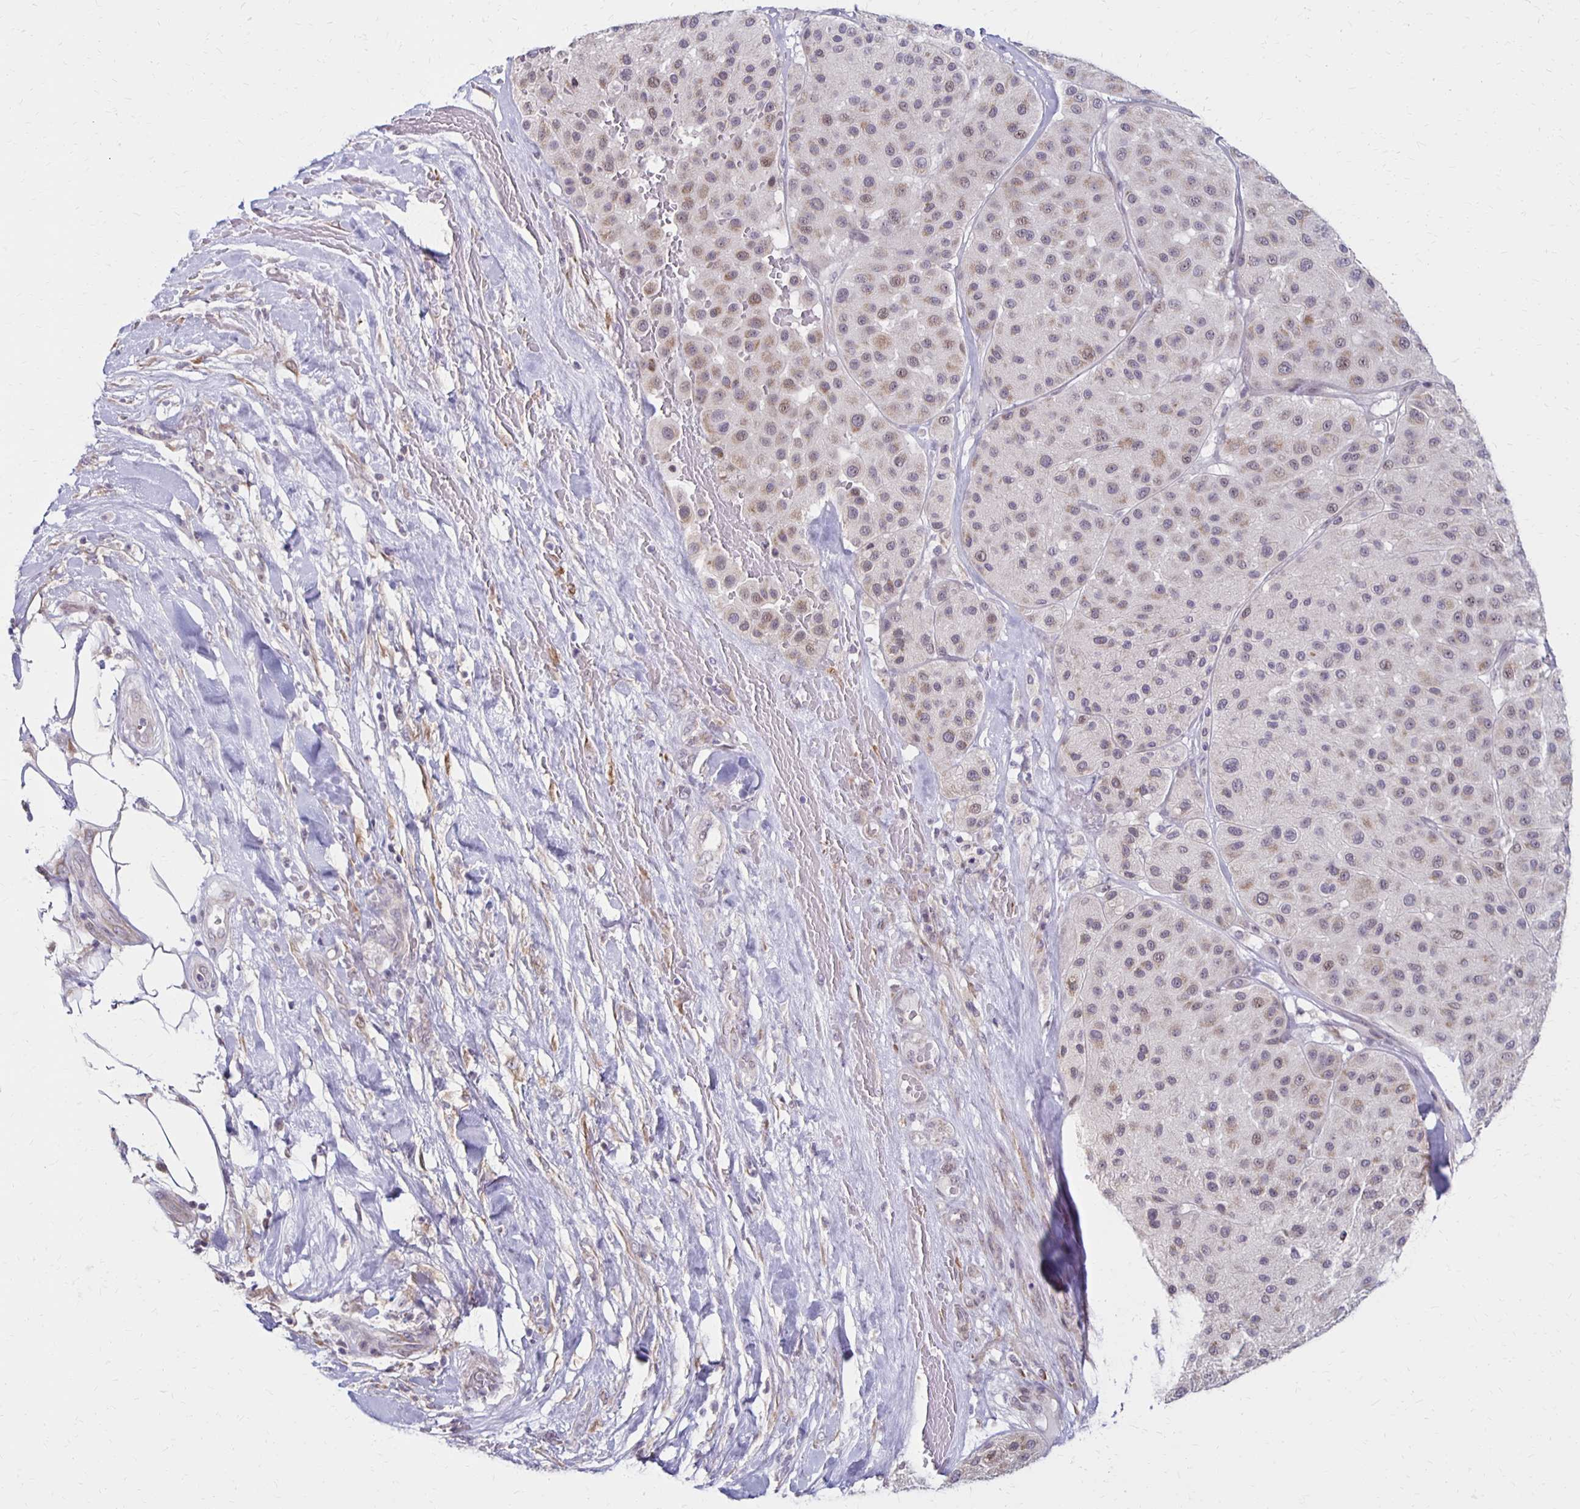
{"staining": {"intensity": "weak", "quantity": "25%-75%", "location": "nuclear"}, "tissue": "melanoma", "cell_type": "Tumor cells", "image_type": "cancer", "snomed": [{"axis": "morphology", "description": "Malignant melanoma, Metastatic site"}, {"axis": "topography", "description": "Smooth muscle"}], "caption": "Malignant melanoma (metastatic site) stained for a protein (brown) reveals weak nuclear positive positivity in approximately 25%-75% of tumor cells.", "gene": "DAGLA", "patient": {"sex": "male", "age": 41}}